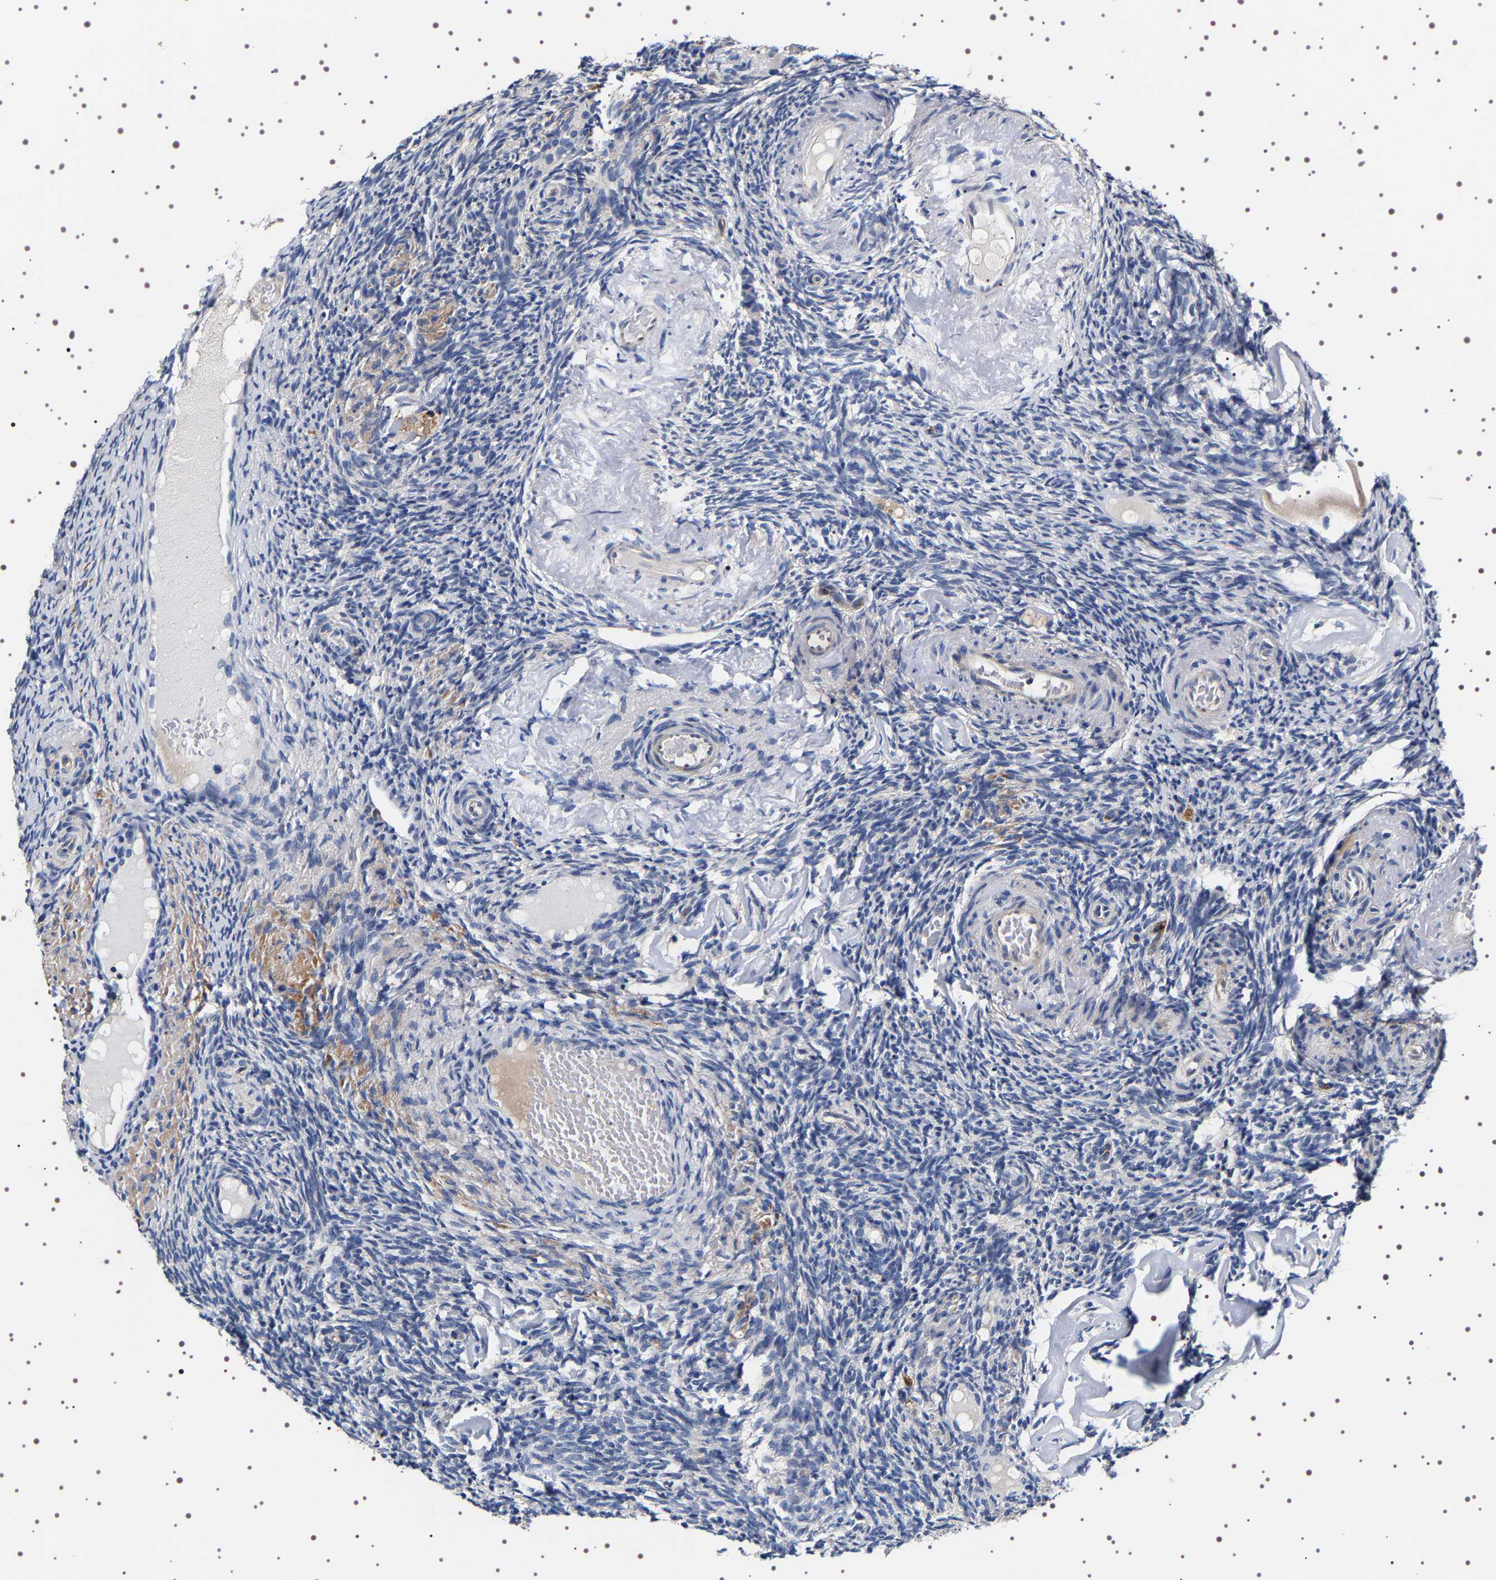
{"staining": {"intensity": "negative", "quantity": "none", "location": "none"}, "tissue": "ovary", "cell_type": "Follicle cells", "image_type": "normal", "snomed": [{"axis": "morphology", "description": "Normal tissue, NOS"}, {"axis": "topography", "description": "Ovary"}], "caption": "This is an IHC histopathology image of unremarkable ovary. There is no expression in follicle cells.", "gene": "ALPL", "patient": {"sex": "female", "age": 60}}